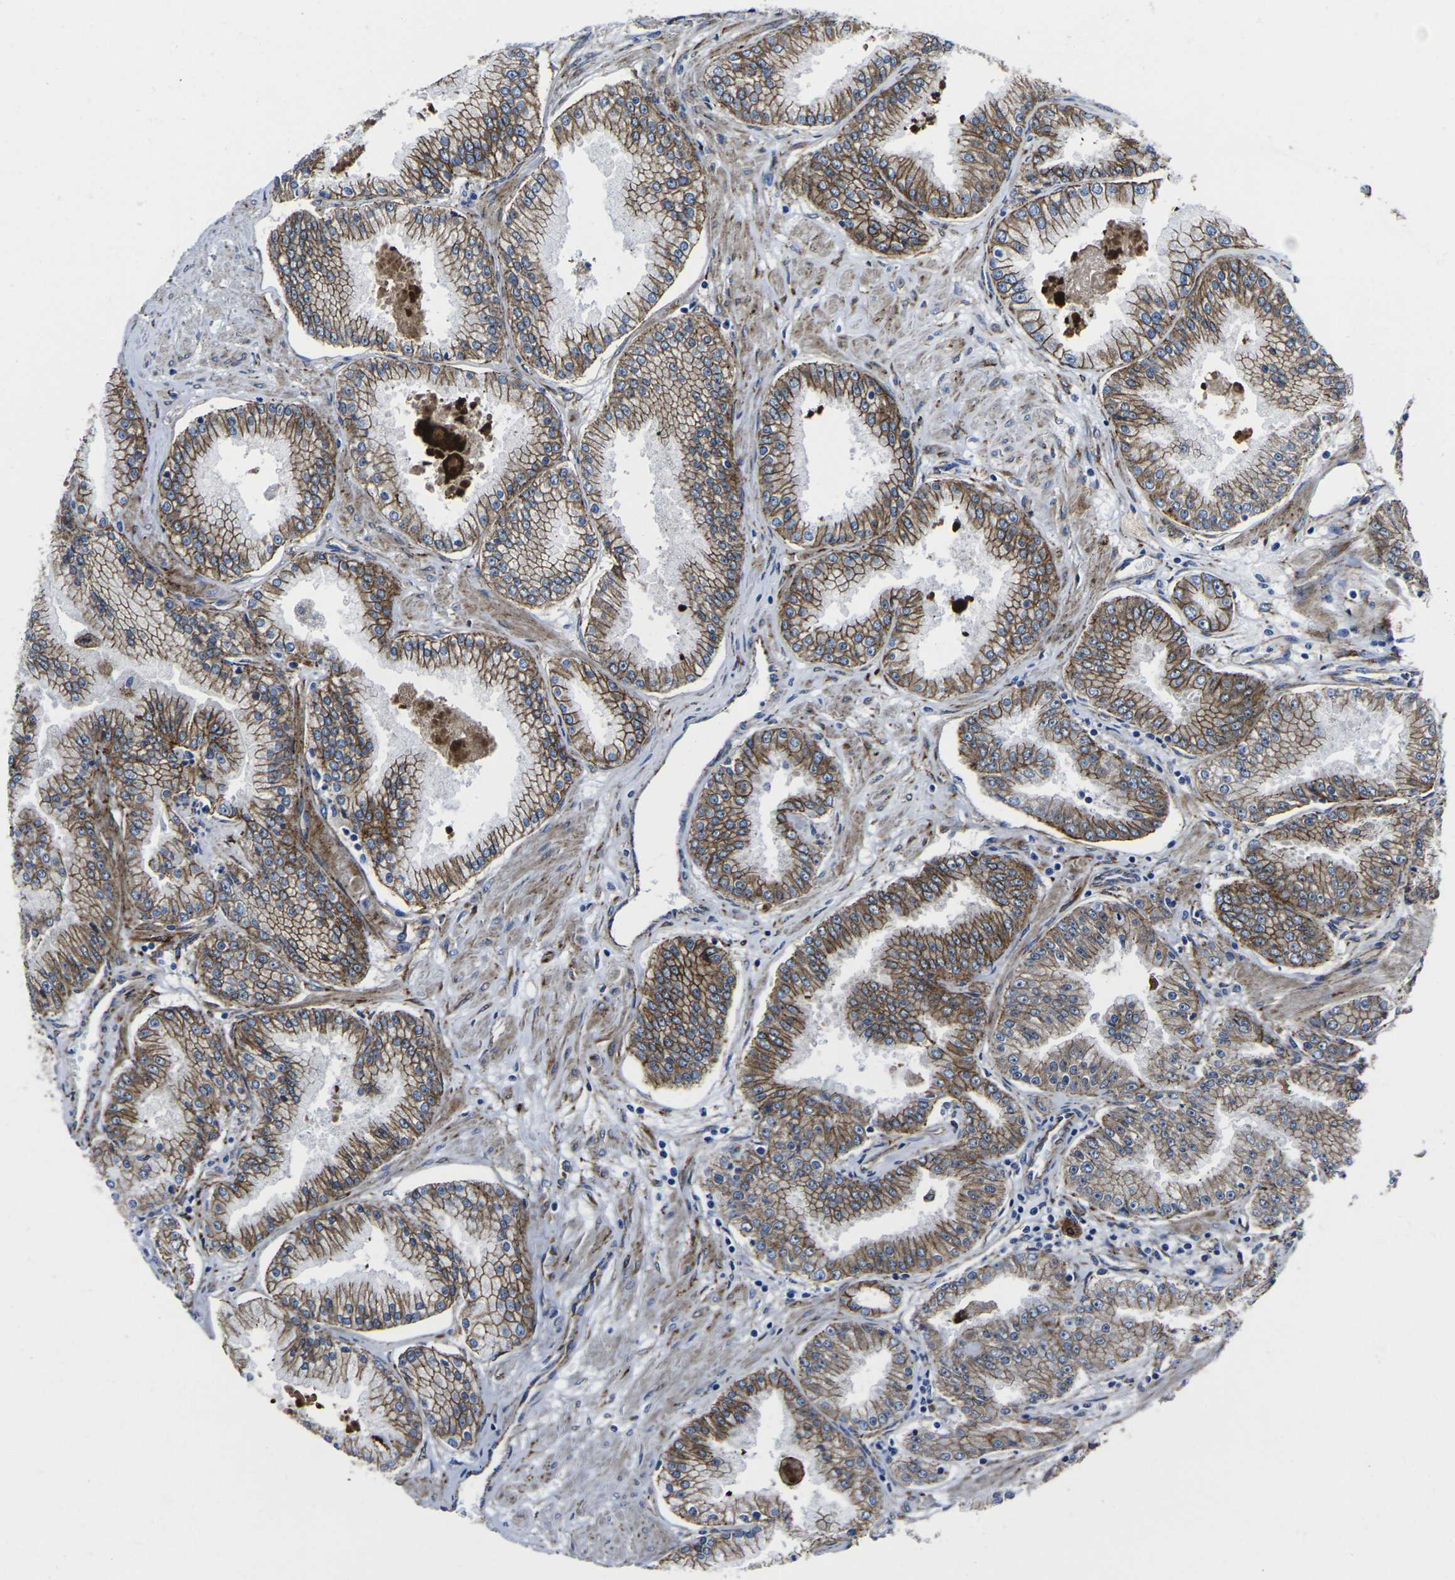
{"staining": {"intensity": "strong", "quantity": ">75%", "location": "cytoplasmic/membranous"}, "tissue": "prostate cancer", "cell_type": "Tumor cells", "image_type": "cancer", "snomed": [{"axis": "morphology", "description": "Adenocarcinoma, Low grade"}, {"axis": "topography", "description": "Prostate"}], "caption": "DAB (3,3'-diaminobenzidine) immunohistochemical staining of prostate low-grade adenocarcinoma demonstrates strong cytoplasmic/membranous protein expression in approximately >75% of tumor cells.", "gene": "NUMB", "patient": {"sex": "male", "age": 57}}